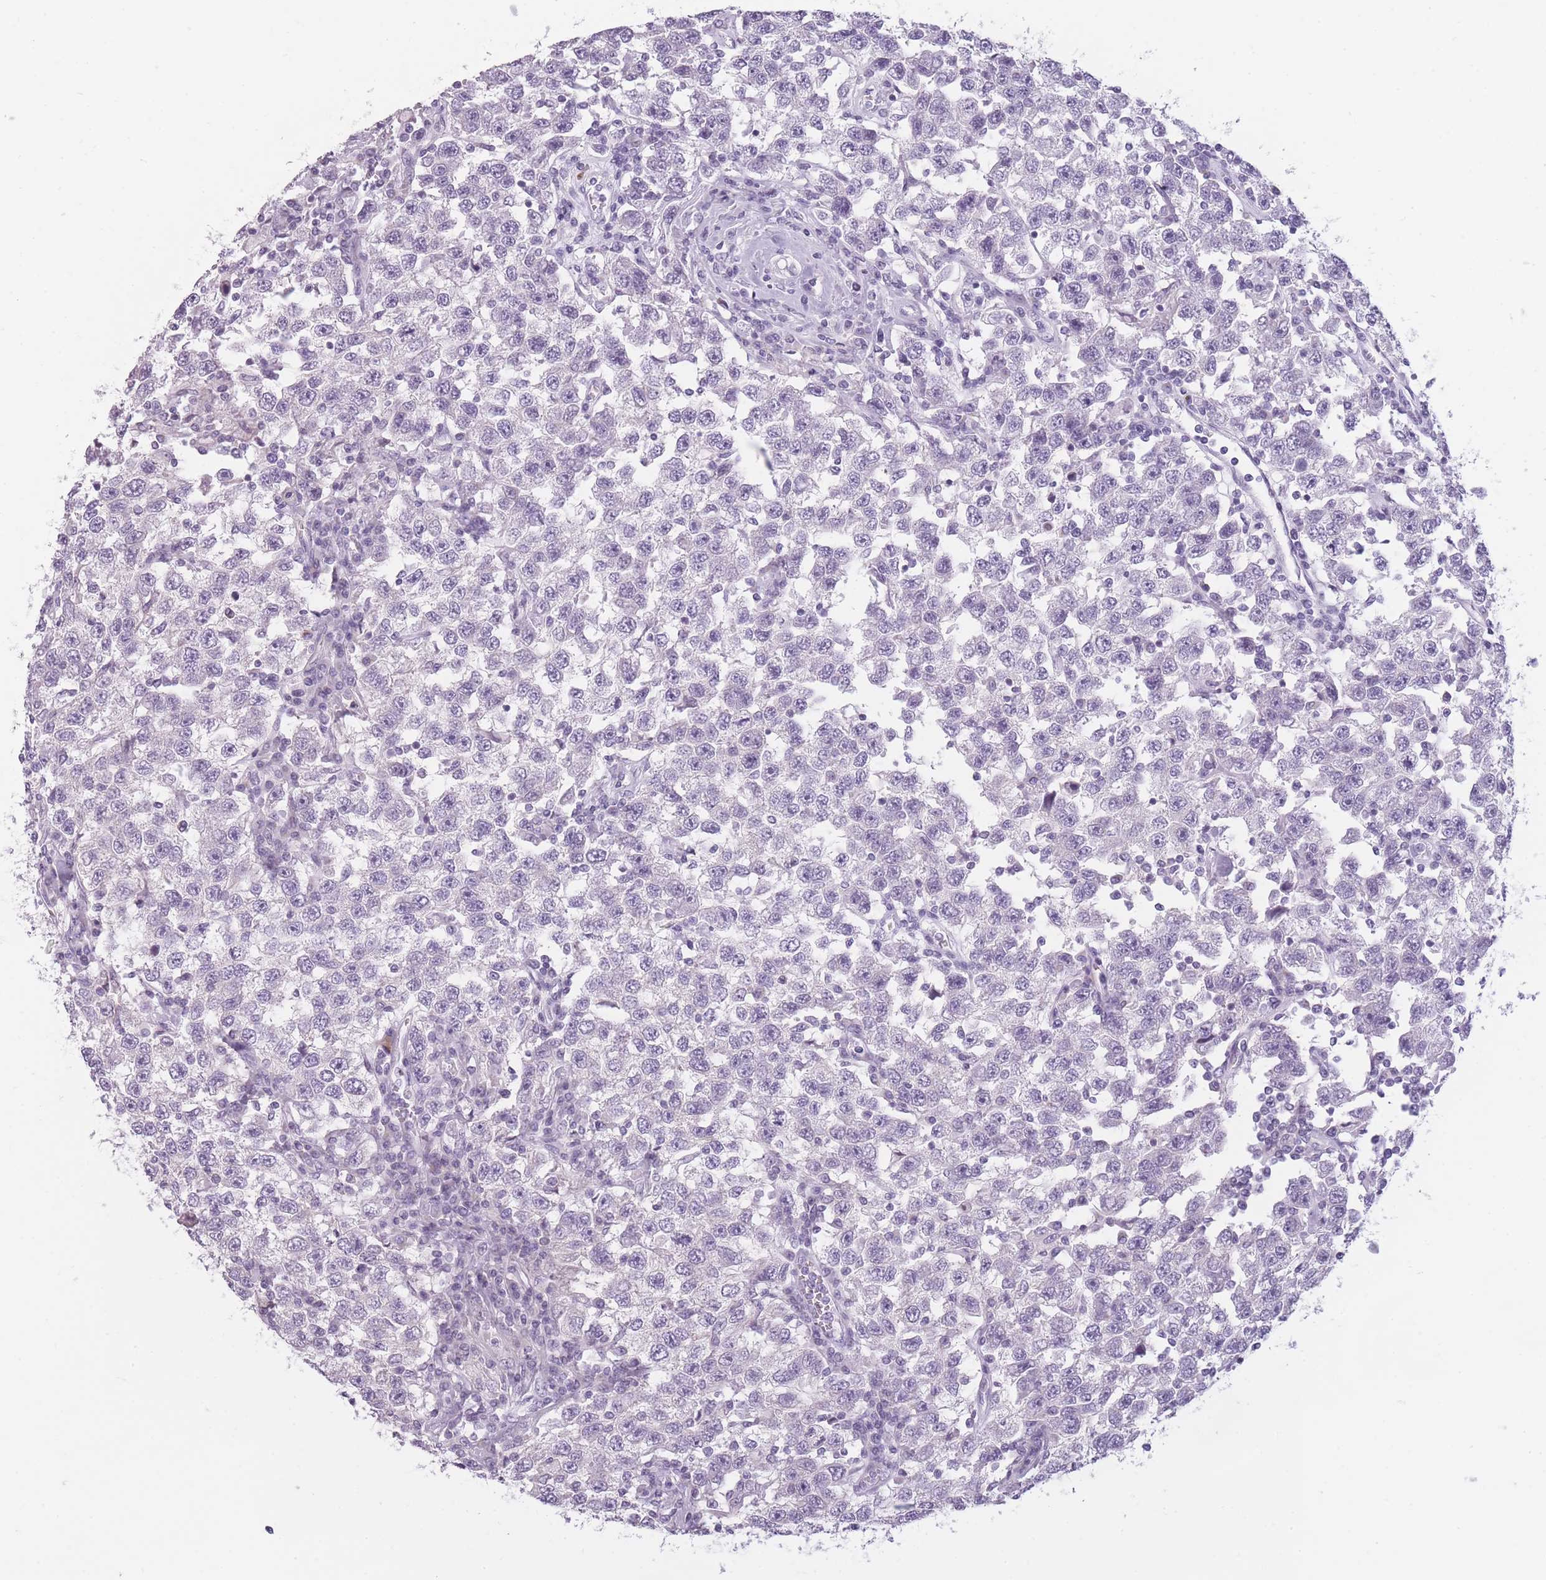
{"staining": {"intensity": "negative", "quantity": "none", "location": "none"}, "tissue": "testis cancer", "cell_type": "Tumor cells", "image_type": "cancer", "snomed": [{"axis": "morphology", "description": "Seminoma, NOS"}, {"axis": "topography", "description": "Testis"}], "caption": "Immunohistochemical staining of seminoma (testis) shows no significant staining in tumor cells.", "gene": "GGT1", "patient": {"sex": "male", "age": 41}}